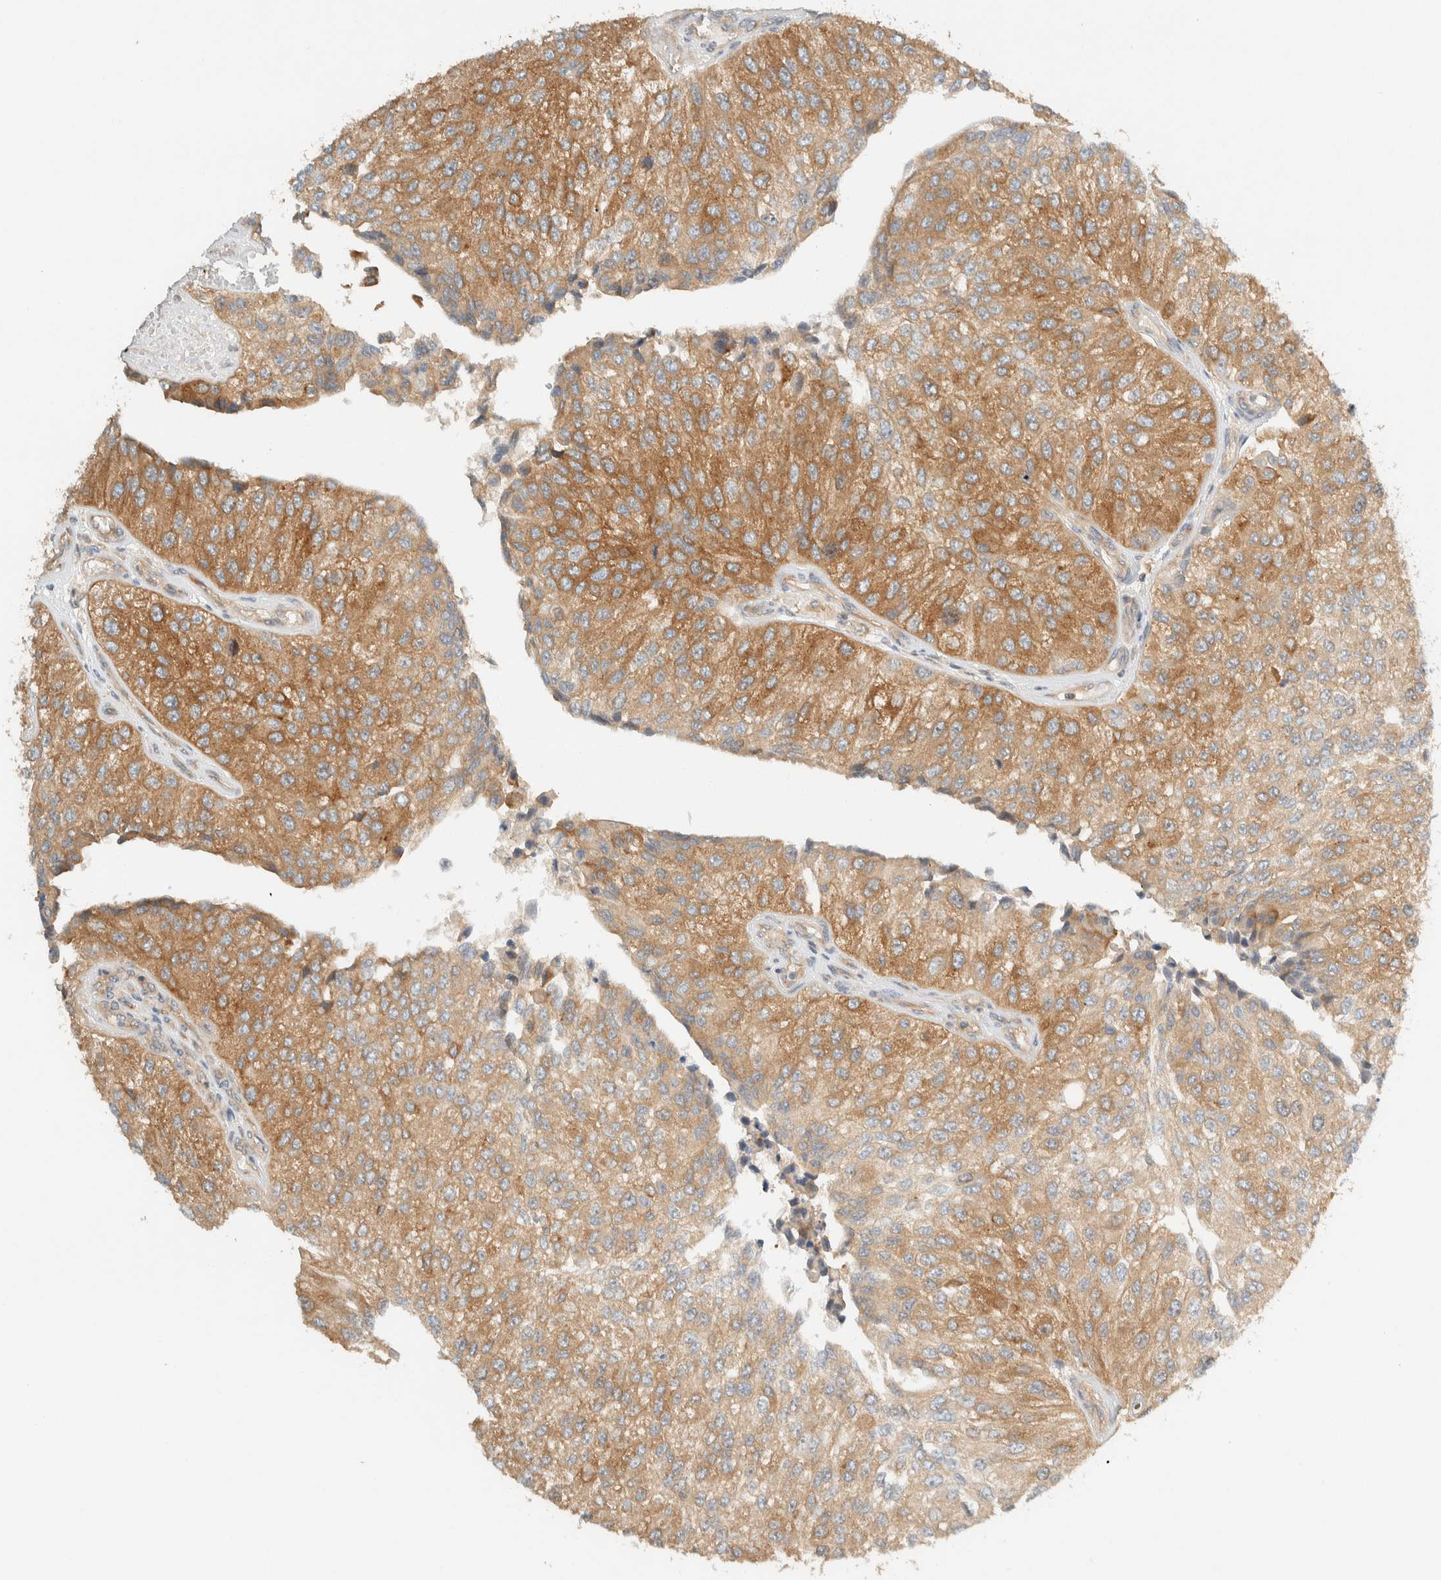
{"staining": {"intensity": "moderate", "quantity": ">75%", "location": "cytoplasmic/membranous"}, "tissue": "urothelial cancer", "cell_type": "Tumor cells", "image_type": "cancer", "snomed": [{"axis": "morphology", "description": "Urothelial carcinoma, High grade"}, {"axis": "topography", "description": "Kidney"}, {"axis": "topography", "description": "Urinary bladder"}], "caption": "A medium amount of moderate cytoplasmic/membranous expression is appreciated in about >75% of tumor cells in urothelial carcinoma (high-grade) tissue.", "gene": "ARFGEF1", "patient": {"sex": "male", "age": 77}}